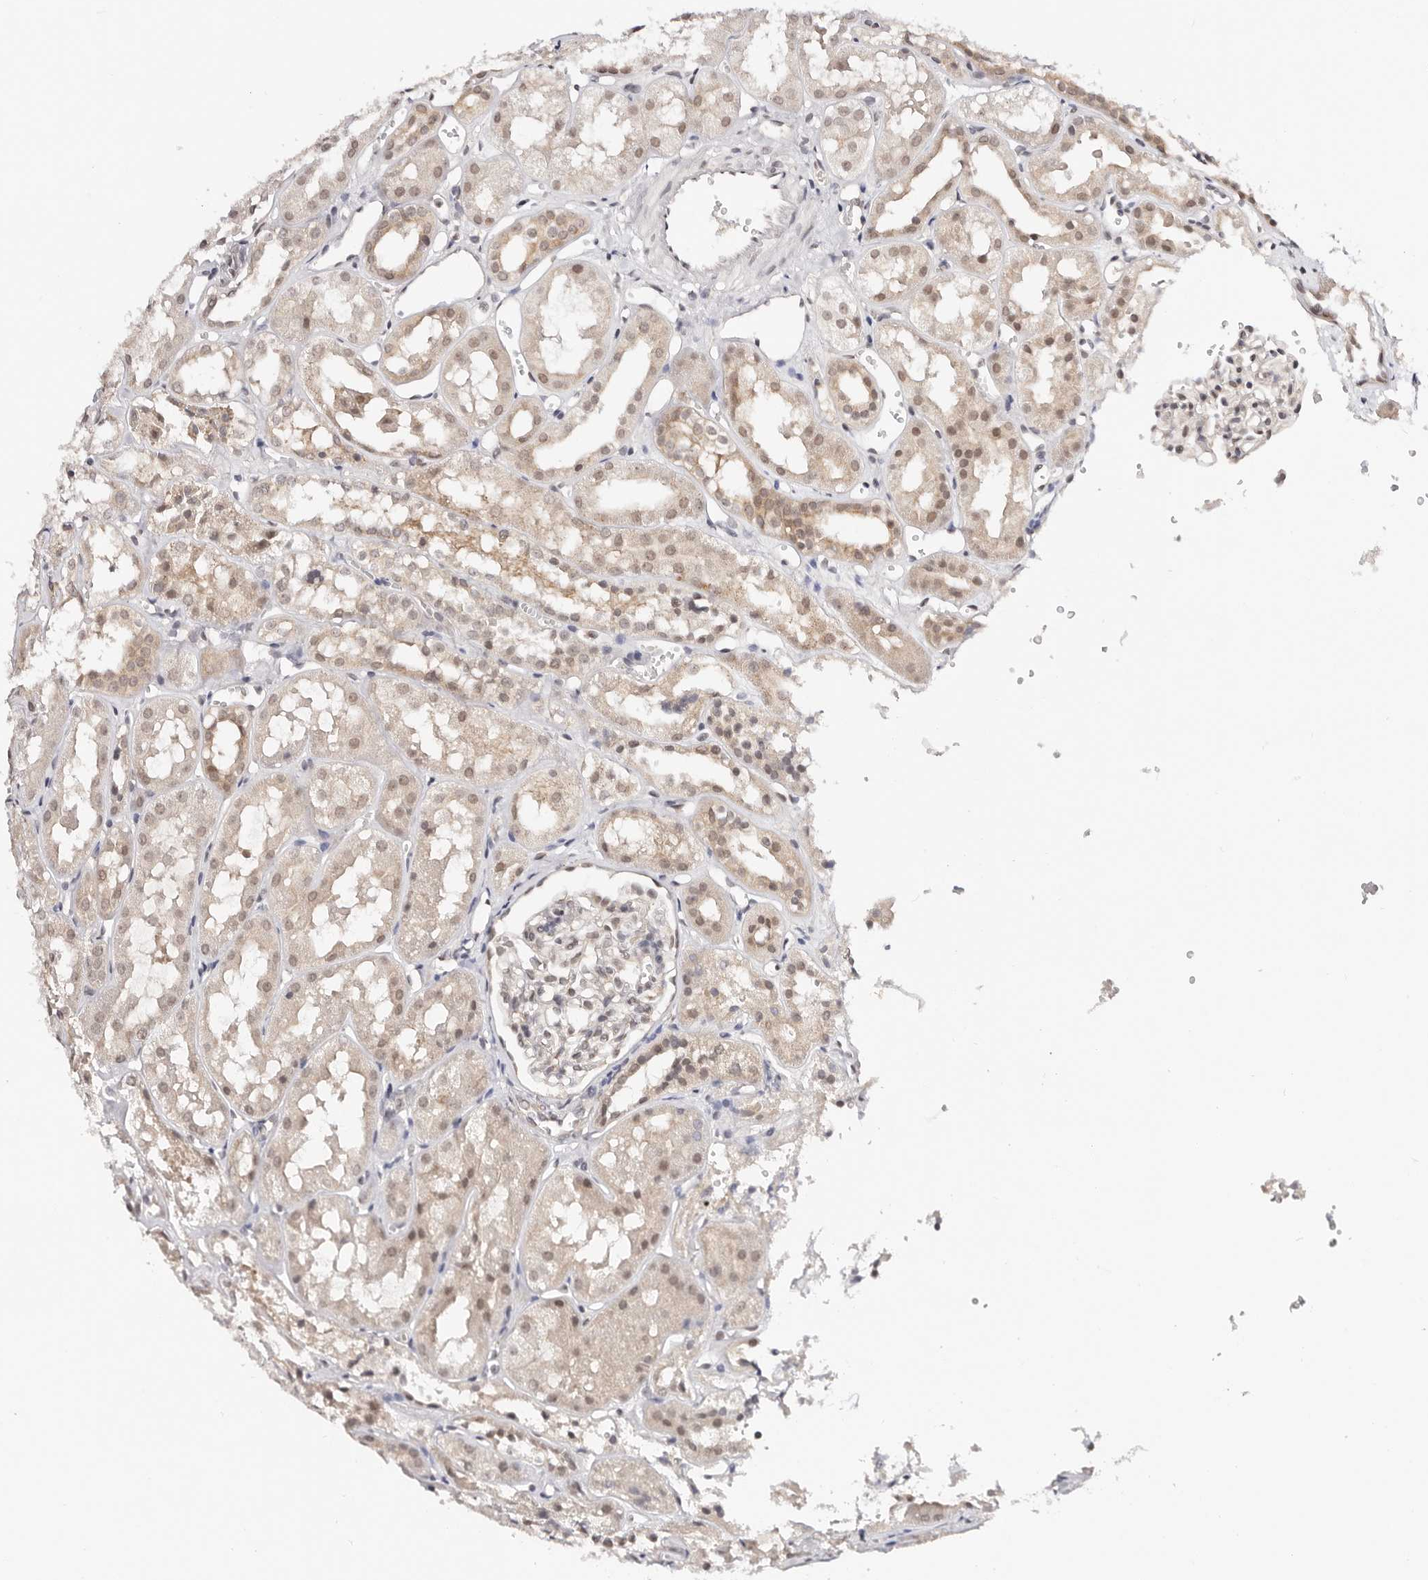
{"staining": {"intensity": "moderate", "quantity": "25%-75%", "location": "cytoplasmic/membranous"}, "tissue": "kidney", "cell_type": "Cells in glomeruli", "image_type": "normal", "snomed": [{"axis": "morphology", "description": "Normal tissue, NOS"}, {"axis": "topography", "description": "Kidney"}], "caption": "Protein positivity by IHC displays moderate cytoplasmic/membranous expression in about 25%-75% of cells in glomeruli in benign kidney.", "gene": "VIPAS39", "patient": {"sex": "male", "age": 16}}